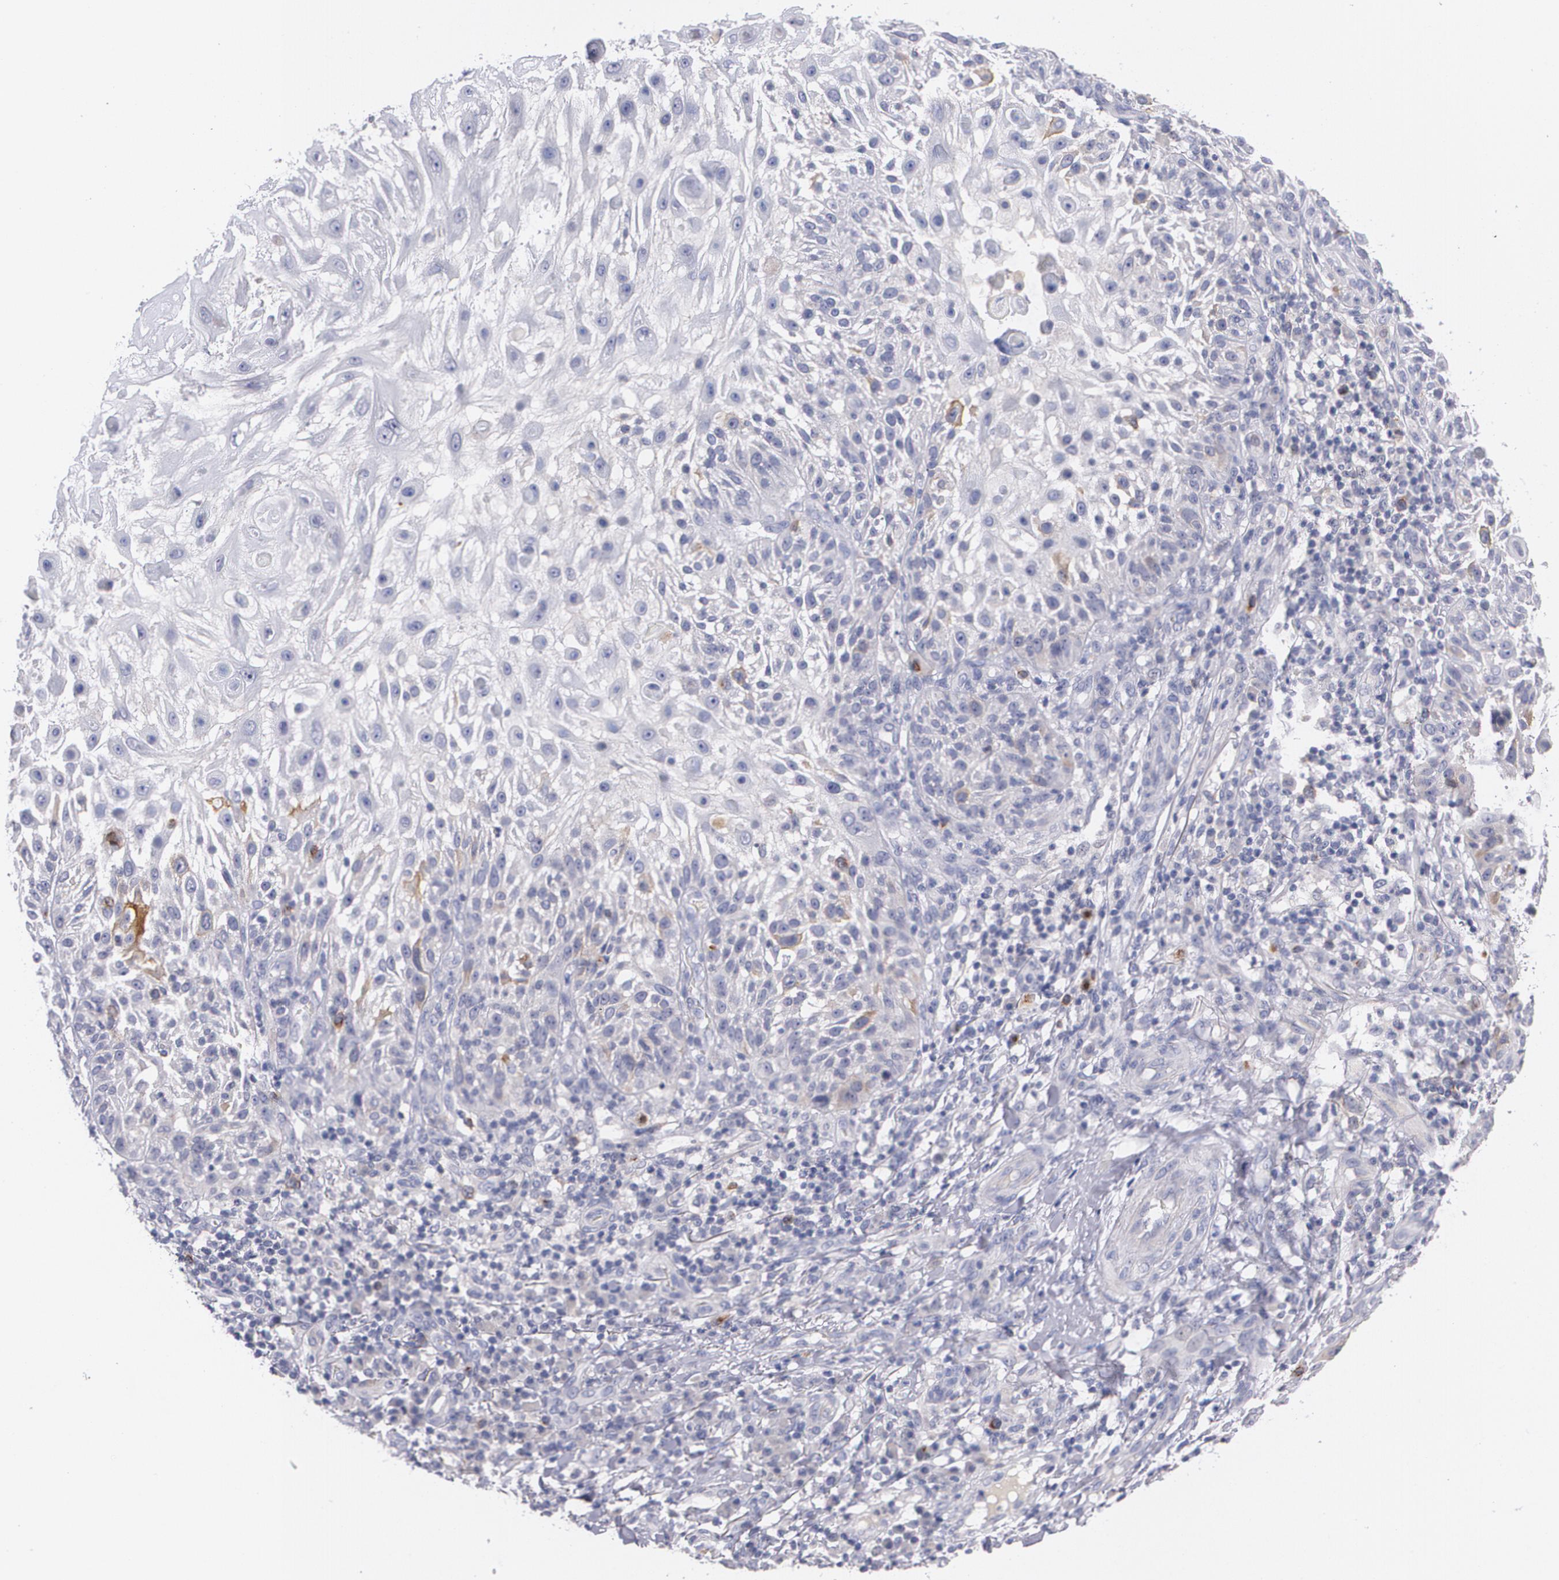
{"staining": {"intensity": "moderate", "quantity": "<25%", "location": "cytoplasmic/membranous"}, "tissue": "skin cancer", "cell_type": "Tumor cells", "image_type": "cancer", "snomed": [{"axis": "morphology", "description": "Squamous cell carcinoma, NOS"}, {"axis": "topography", "description": "Skin"}], "caption": "Immunohistochemistry (IHC) micrograph of human skin cancer (squamous cell carcinoma) stained for a protein (brown), which demonstrates low levels of moderate cytoplasmic/membranous expression in approximately <25% of tumor cells.", "gene": "HMMR", "patient": {"sex": "female", "age": 89}}